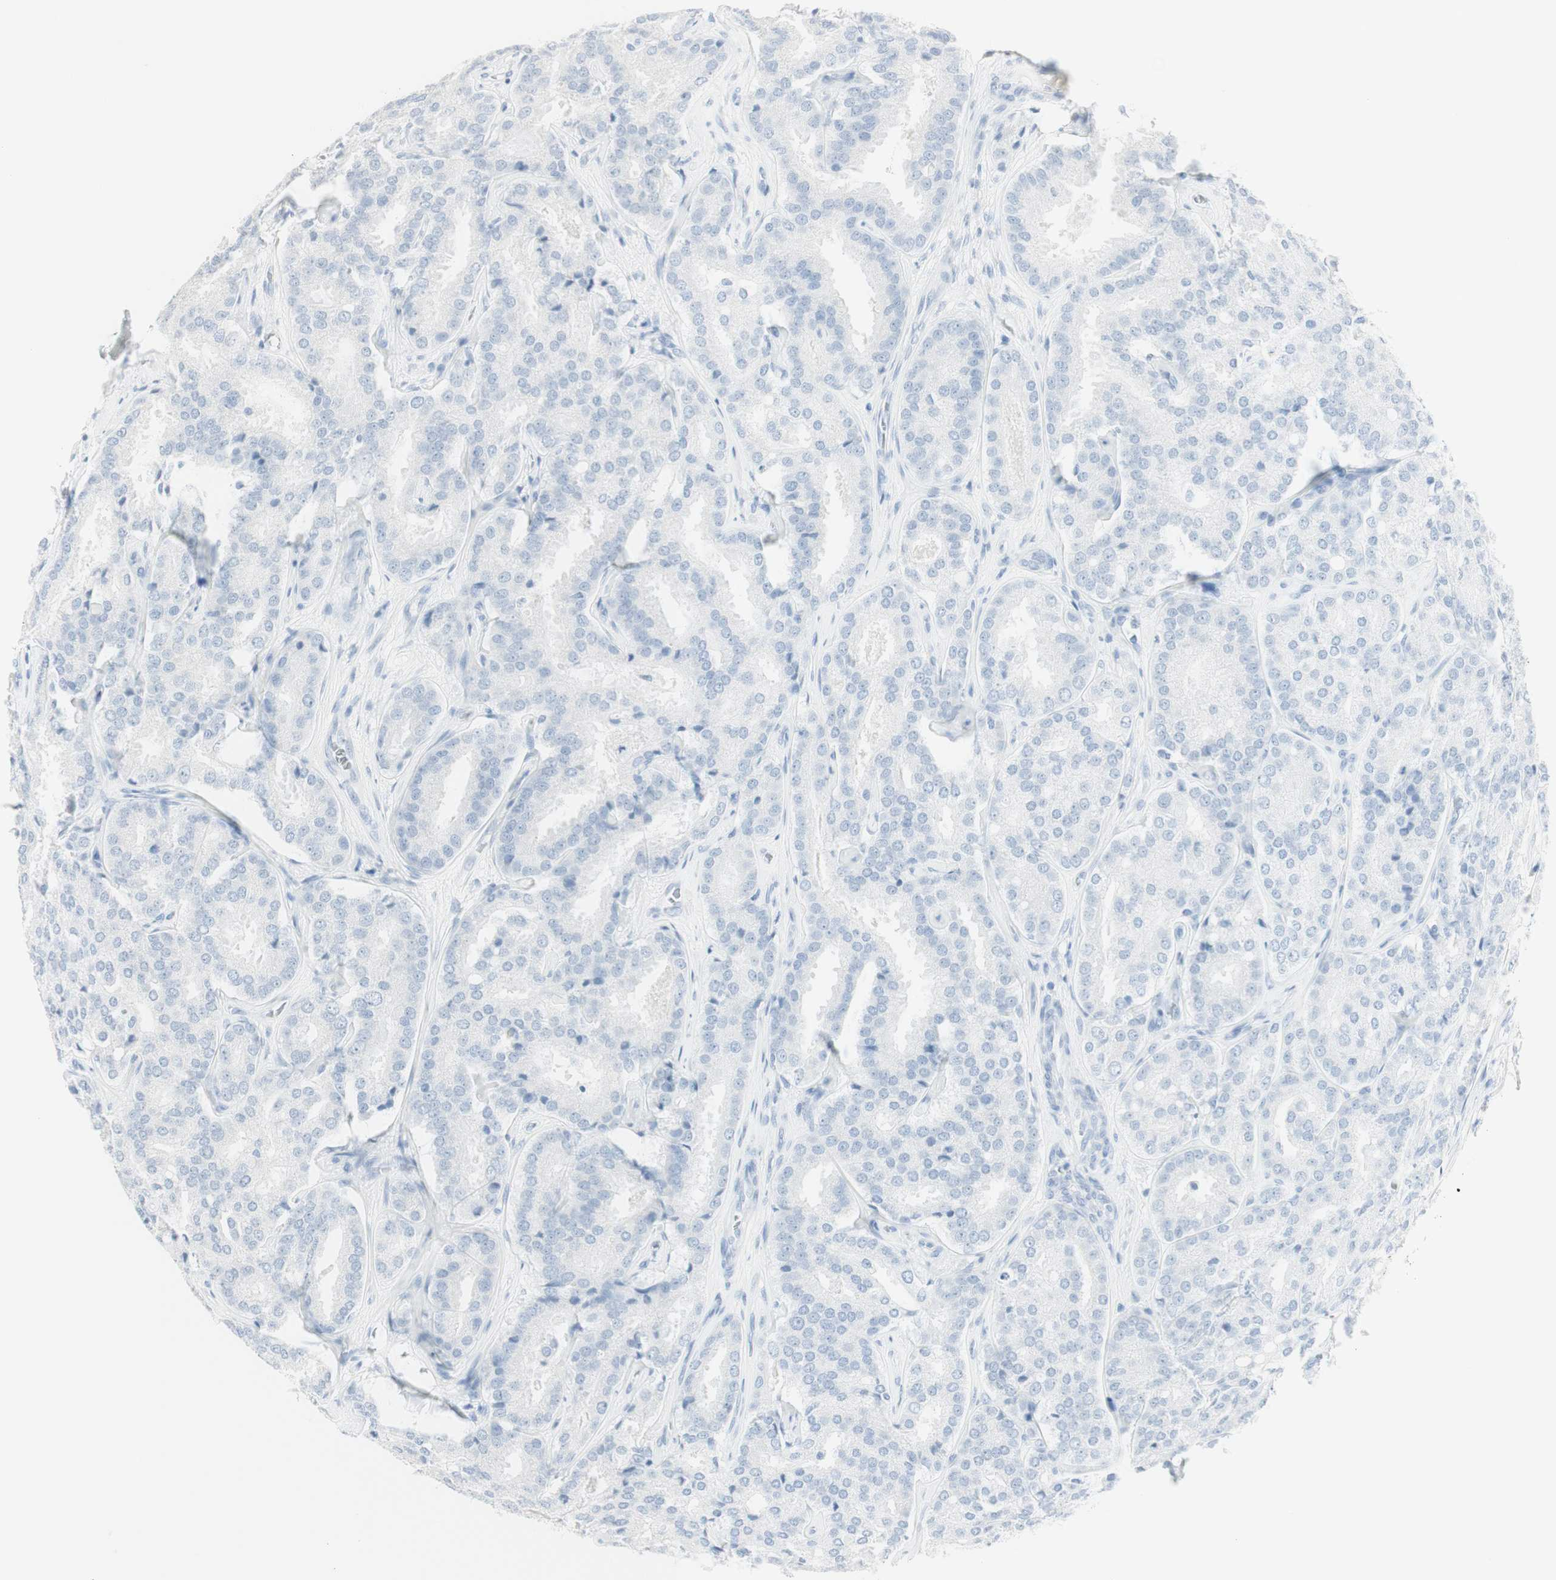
{"staining": {"intensity": "negative", "quantity": "none", "location": "none"}, "tissue": "prostate cancer", "cell_type": "Tumor cells", "image_type": "cancer", "snomed": [{"axis": "morphology", "description": "Adenocarcinoma, High grade"}, {"axis": "topography", "description": "Prostate"}], "caption": "Tumor cells show no significant protein staining in prostate high-grade adenocarcinoma. (DAB immunohistochemistry with hematoxylin counter stain).", "gene": "NAPSA", "patient": {"sex": "male", "age": 65}}